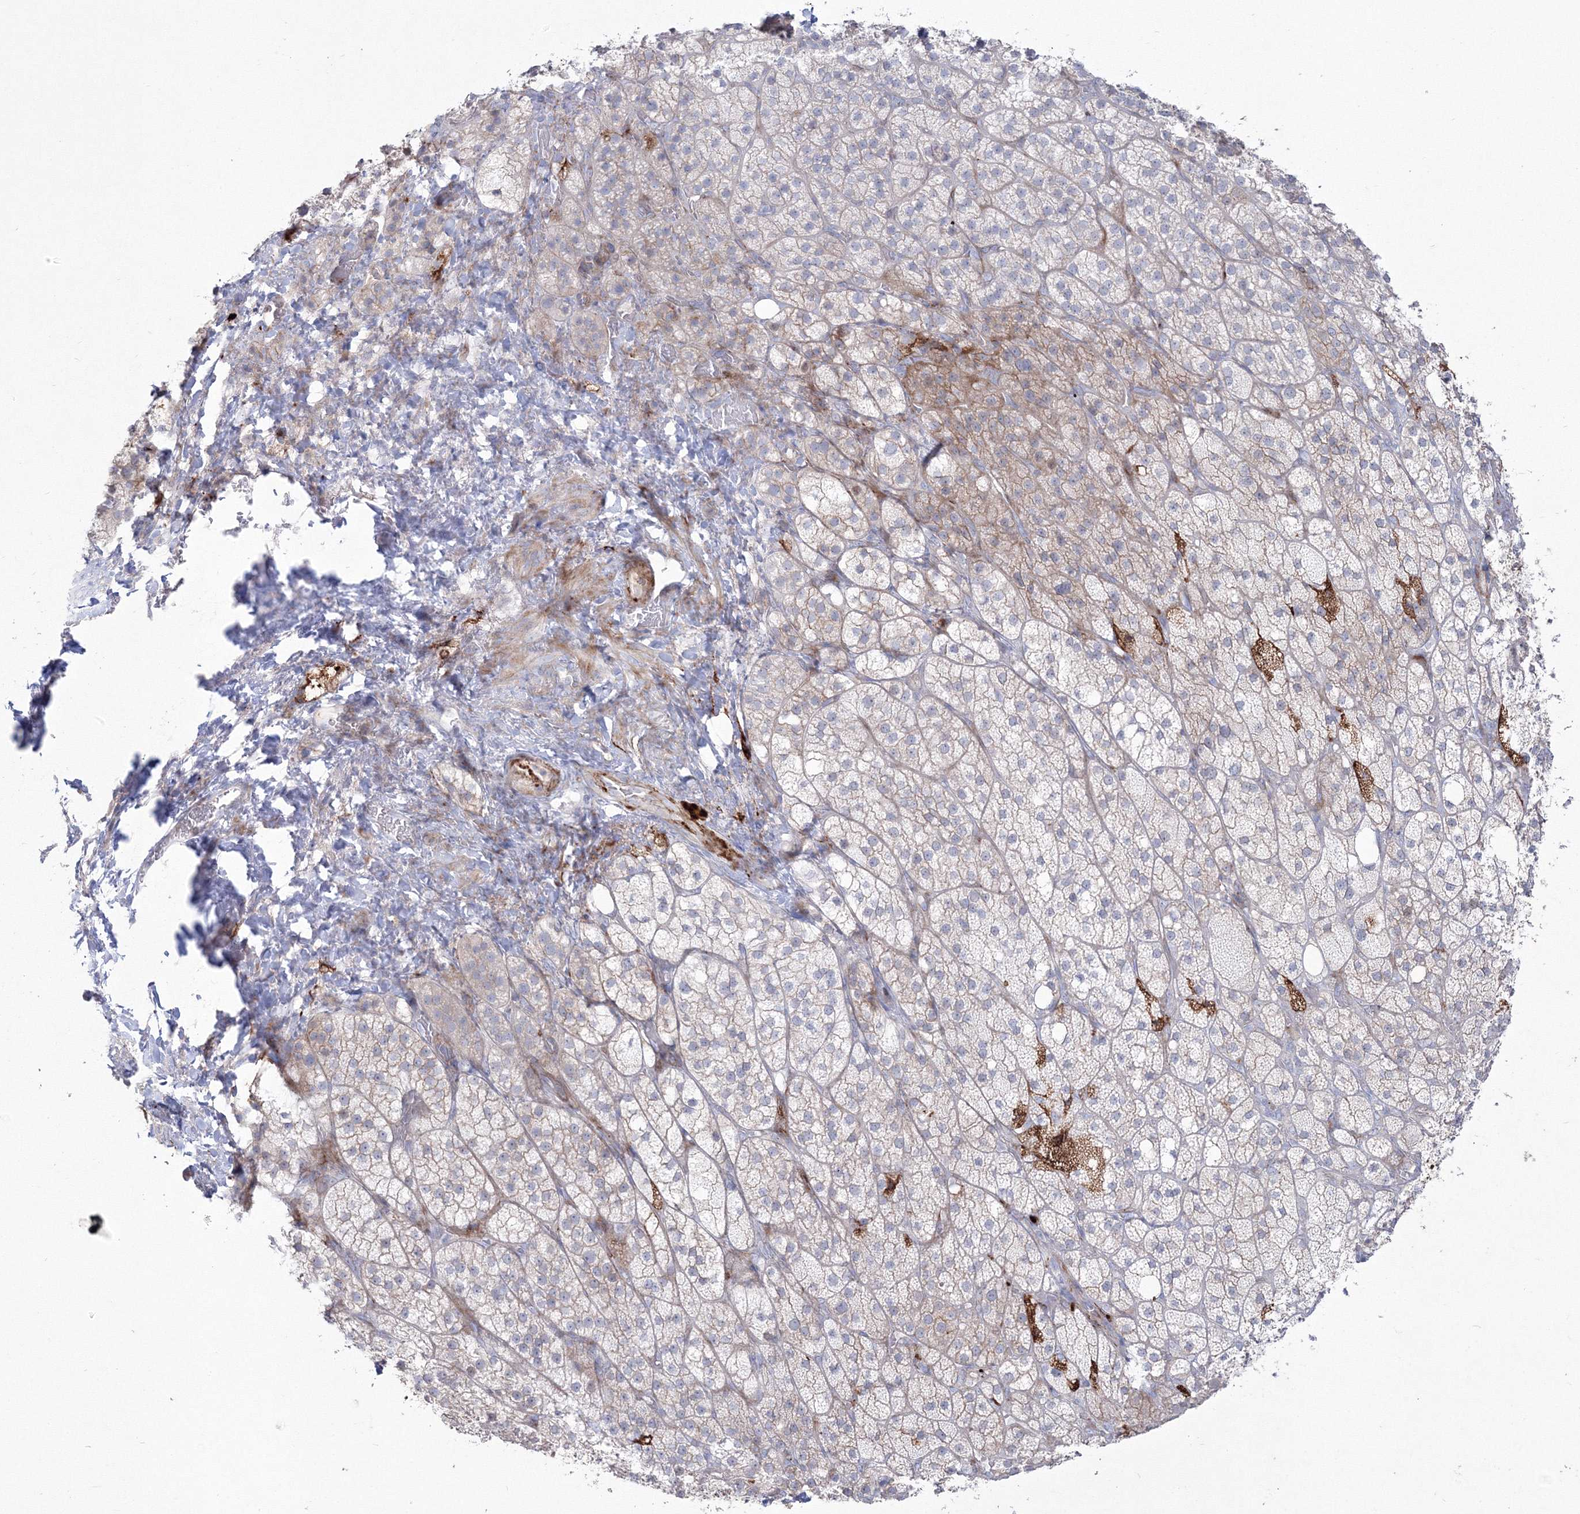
{"staining": {"intensity": "weak", "quantity": "<25%", "location": "cytoplasmic/membranous"}, "tissue": "adrenal gland", "cell_type": "Glandular cells", "image_type": "normal", "snomed": [{"axis": "morphology", "description": "Normal tissue, NOS"}, {"axis": "topography", "description": "Adrenal gland"}], "caption": "Immunohistochemistry of benign human adrenal gland exhibits no expression in glandular cells.", "gene": "HYAL2", "patient": {"sex": "male", "age": 61}}